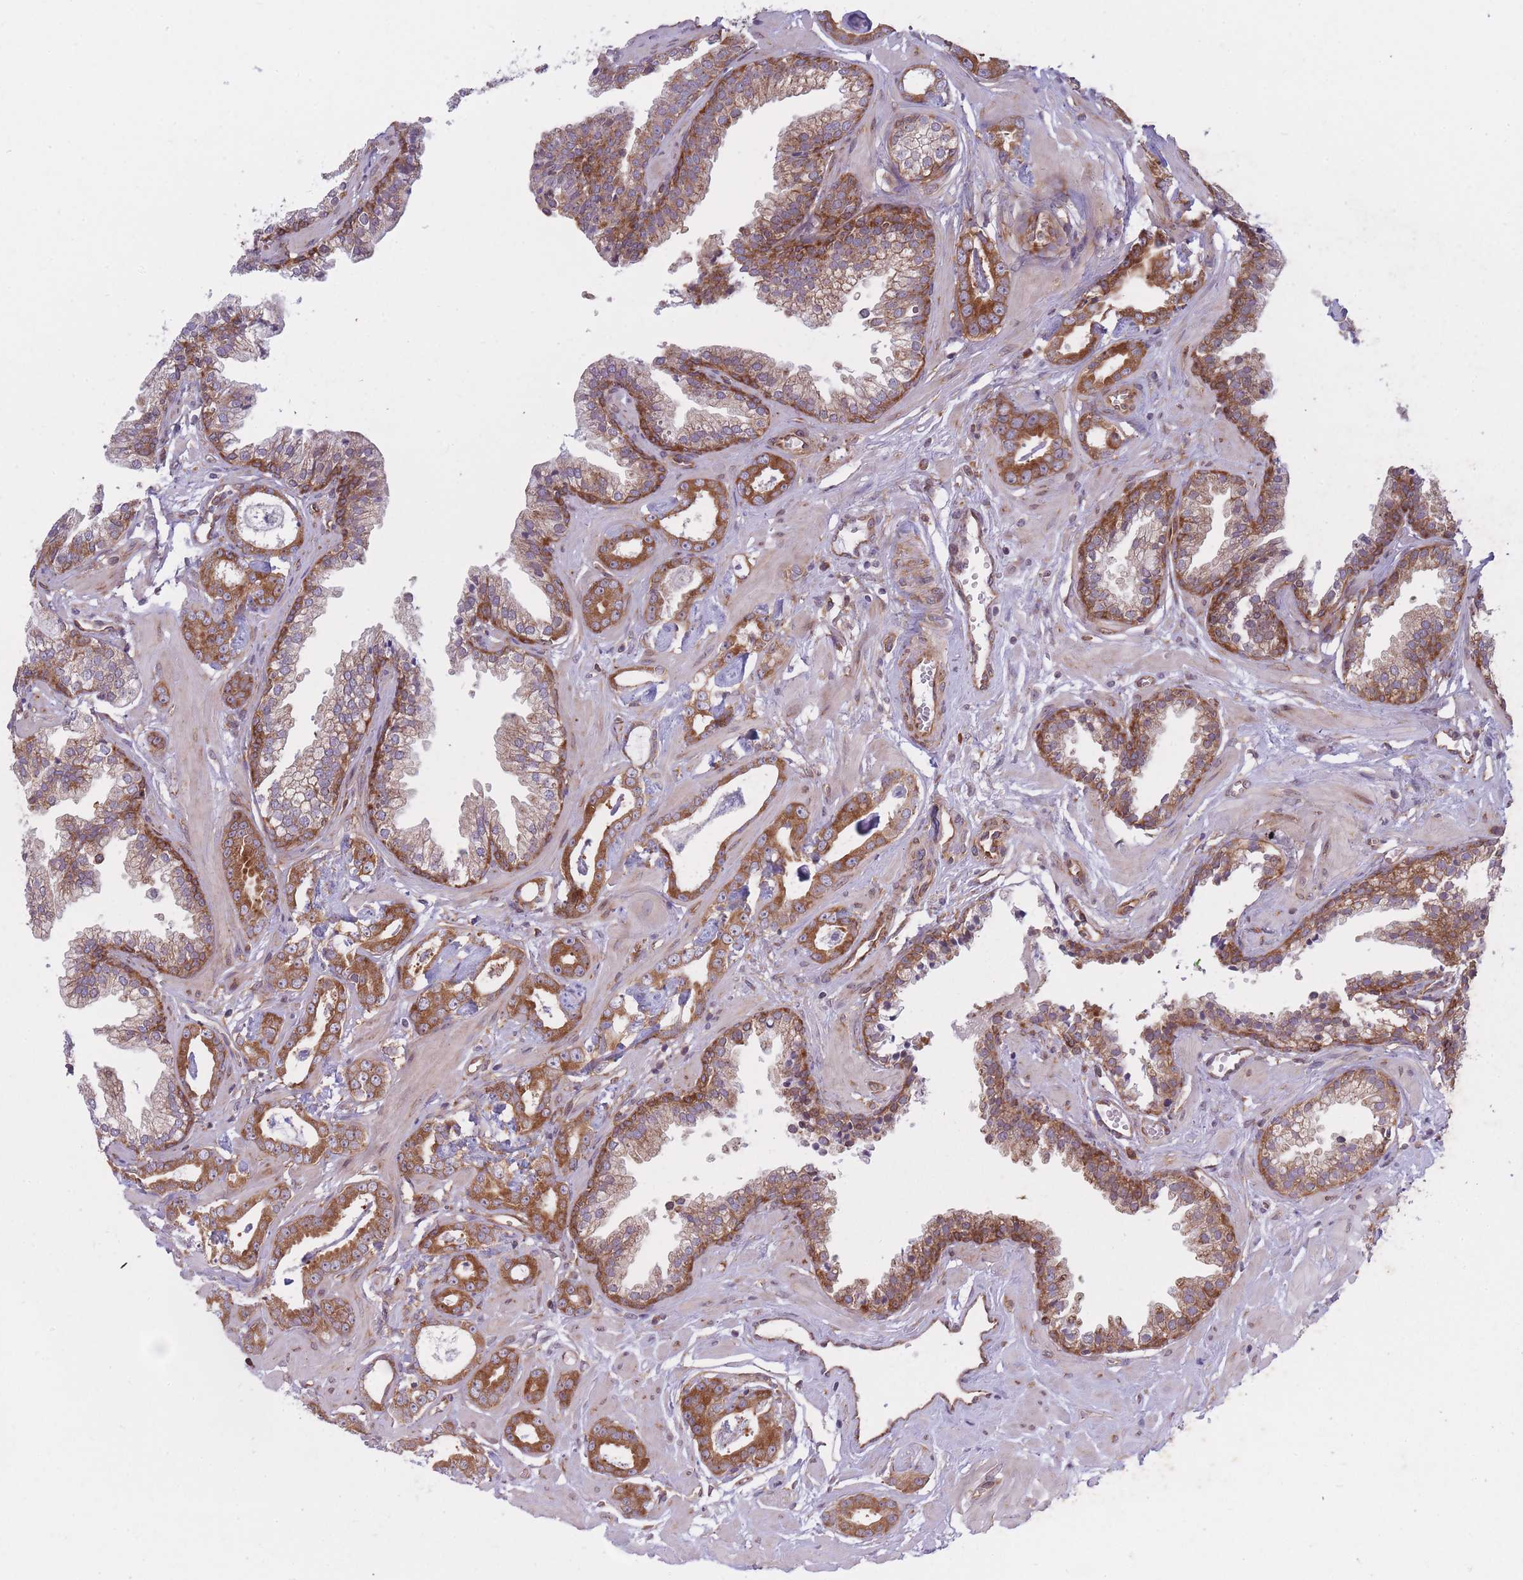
{"staining": {"intensity": "moderate", "quantity": ">75%", "location": "cytoplasmic/membranous"}, "tissue": "prostate cancer", "cell_type": "Tumor cells", "image_type": "cancer", "snomed": [{"axis": "morphology", "description": "Adenocarcinoma, Low grade"}, {"axis": "topography", "description": "Prostate"}], "caption": "Low-grade adenocarcinoma (prostate) stained for a protein (brown) reveals moderate cytoplasmic/membranous positive positivity in about >75% of tumor cells.", "gene": "CCDC124", "patient": {"sex": "male", "age": 60}}